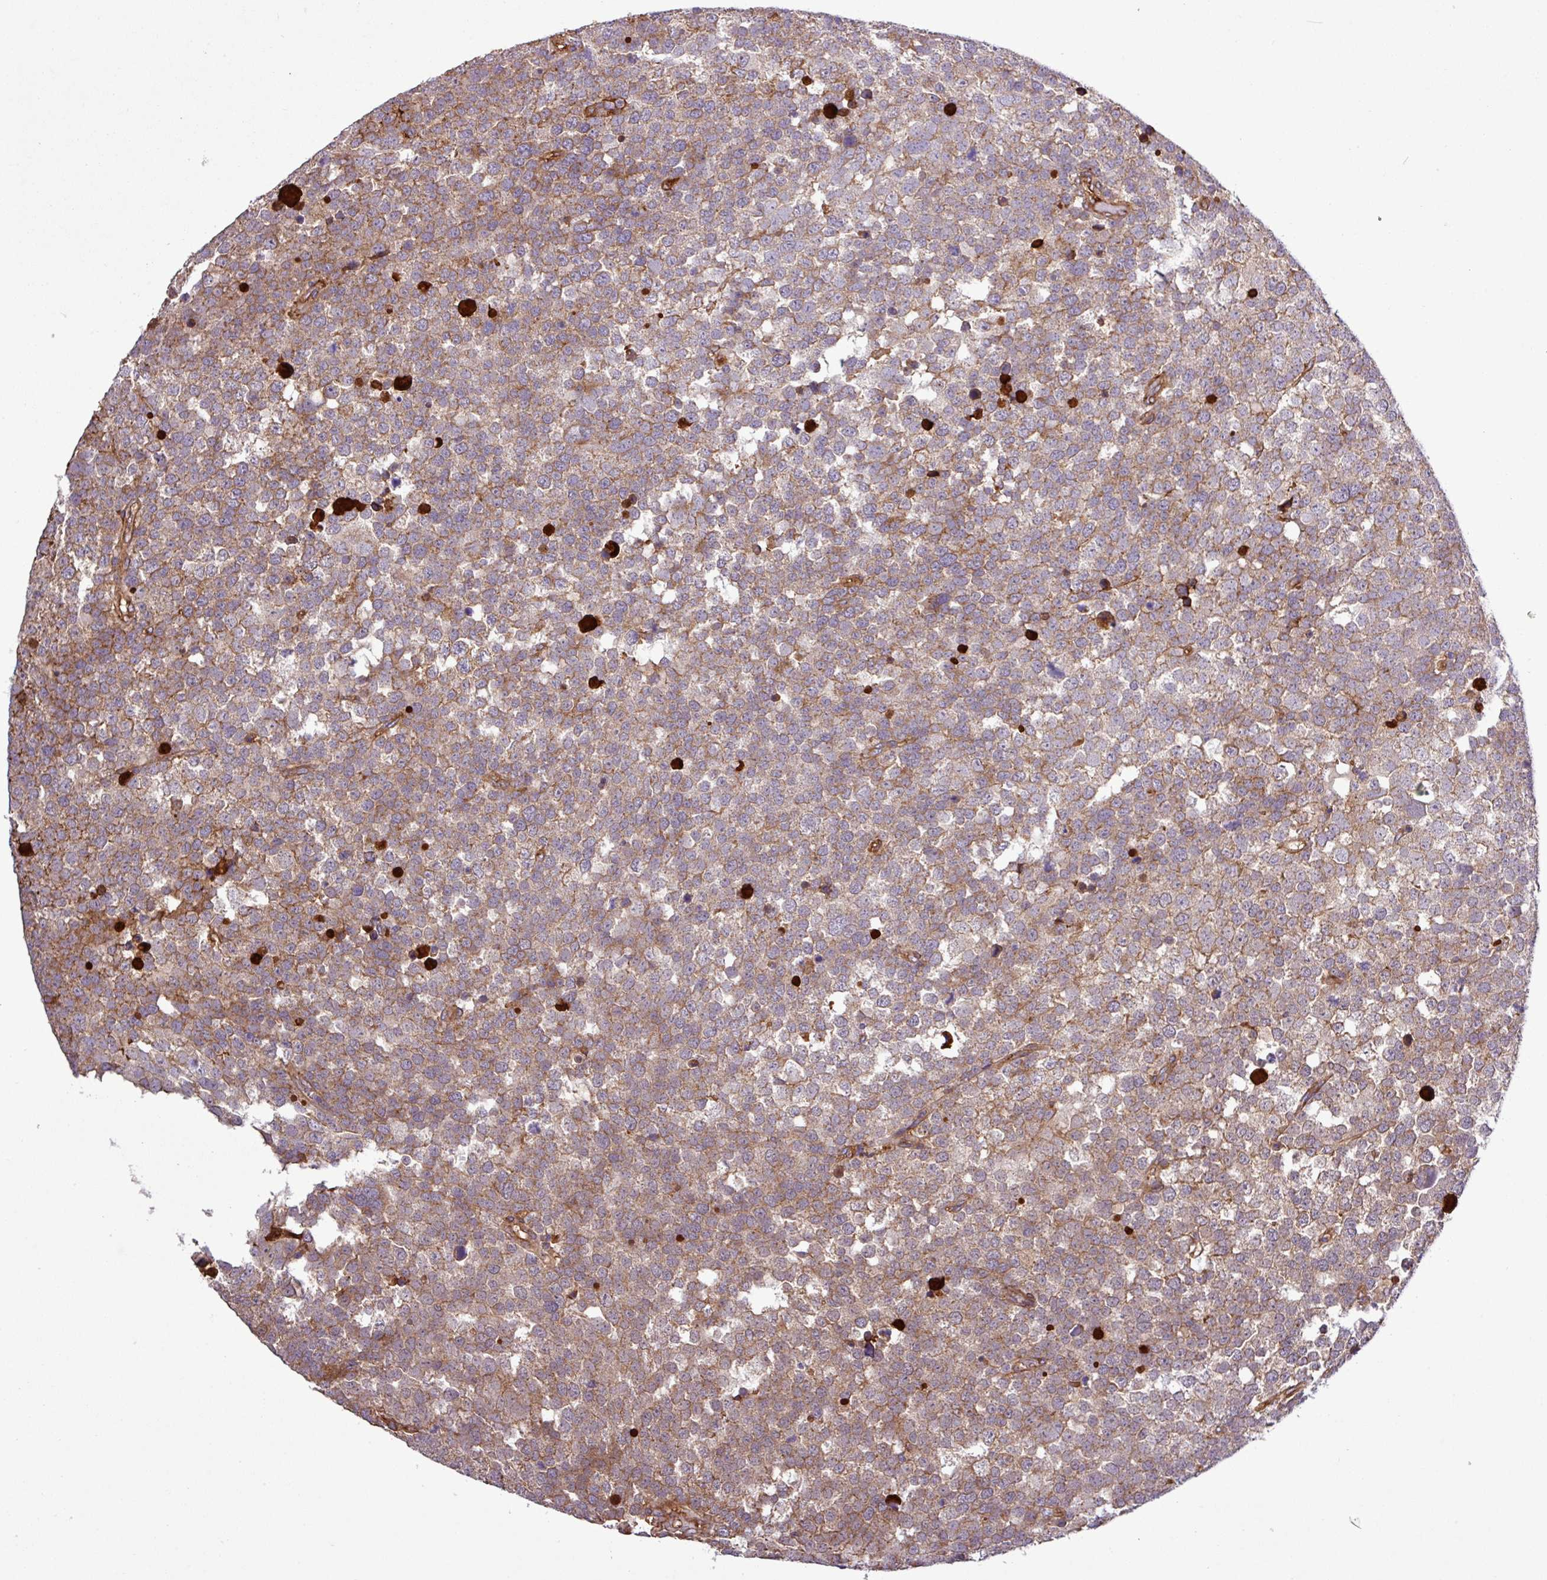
{"staining": {"intensity": "moderate", "quantity": ">75%", "location": "cytoplasmic/membranous"}, "tissue": "testis cancer", "cell_type": "Tumor cells", "image_type": "cancer", "snomed": [{"axis": "morphology", "description": "Seminoma, NOS"}, {"axis": "topography", "description": "Testis"}], "caption": "Immunohistochemistry (IHC) micrograph of human testis seminoma stained for a protein (brown), which shows medium levels of moderate cytoplasmic/membranous positivity in approximately >75% of tumor cells.", "gene": "CWH43", "patient": {"sex": "male", "age": 71}}